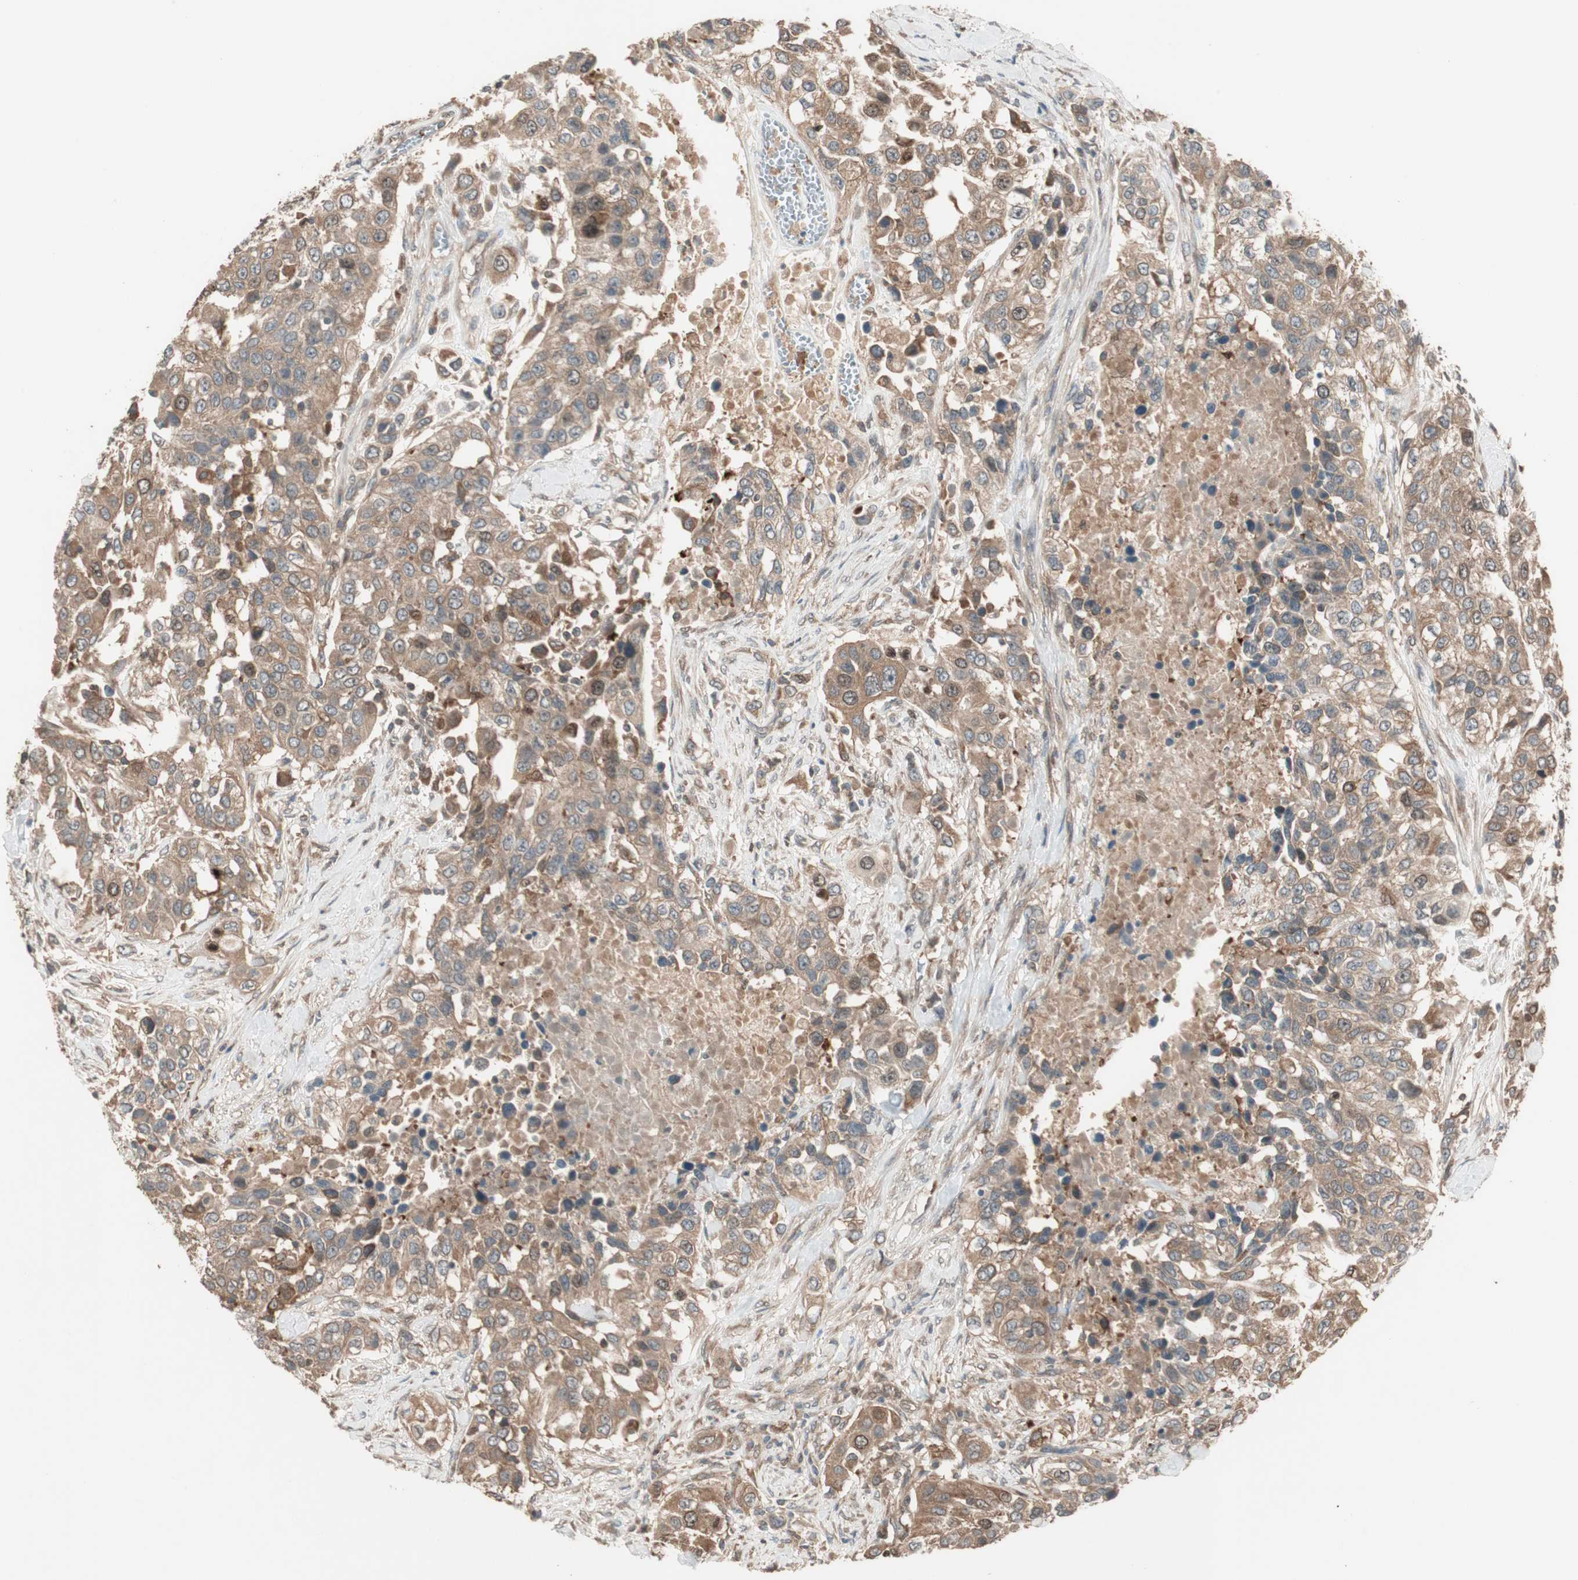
{"staining": {"intensity": "moderate", "quantity": ">75%", "location": "cytoplasmic/membranous"}, "tissue": "urothelial cancer", "cell_type": "Tumor cells", "image_type": "cancer", "snomed": [{"axis": "morphology", "description": "Urothelial carcinoma, High grade"}, {"axis": "topography", "description": "Urinary bladder"}], "caption": "Immunohistochemistry (IHC) staining of urothelial cancer, which reveals medium levels of moderate cytoplasmic/membranous staining in approximately >75% of tumor cells indicating moderate cytoplasmic/membranous protein expression. The staining was performed using DAB (3,3'-diaminobenzidine) (brown) for protein detection and nuclei were counterstained in hematoxylin (blue).", "gene": "ATP6AP2", "patient": {"sex": "female", "age": 80}}